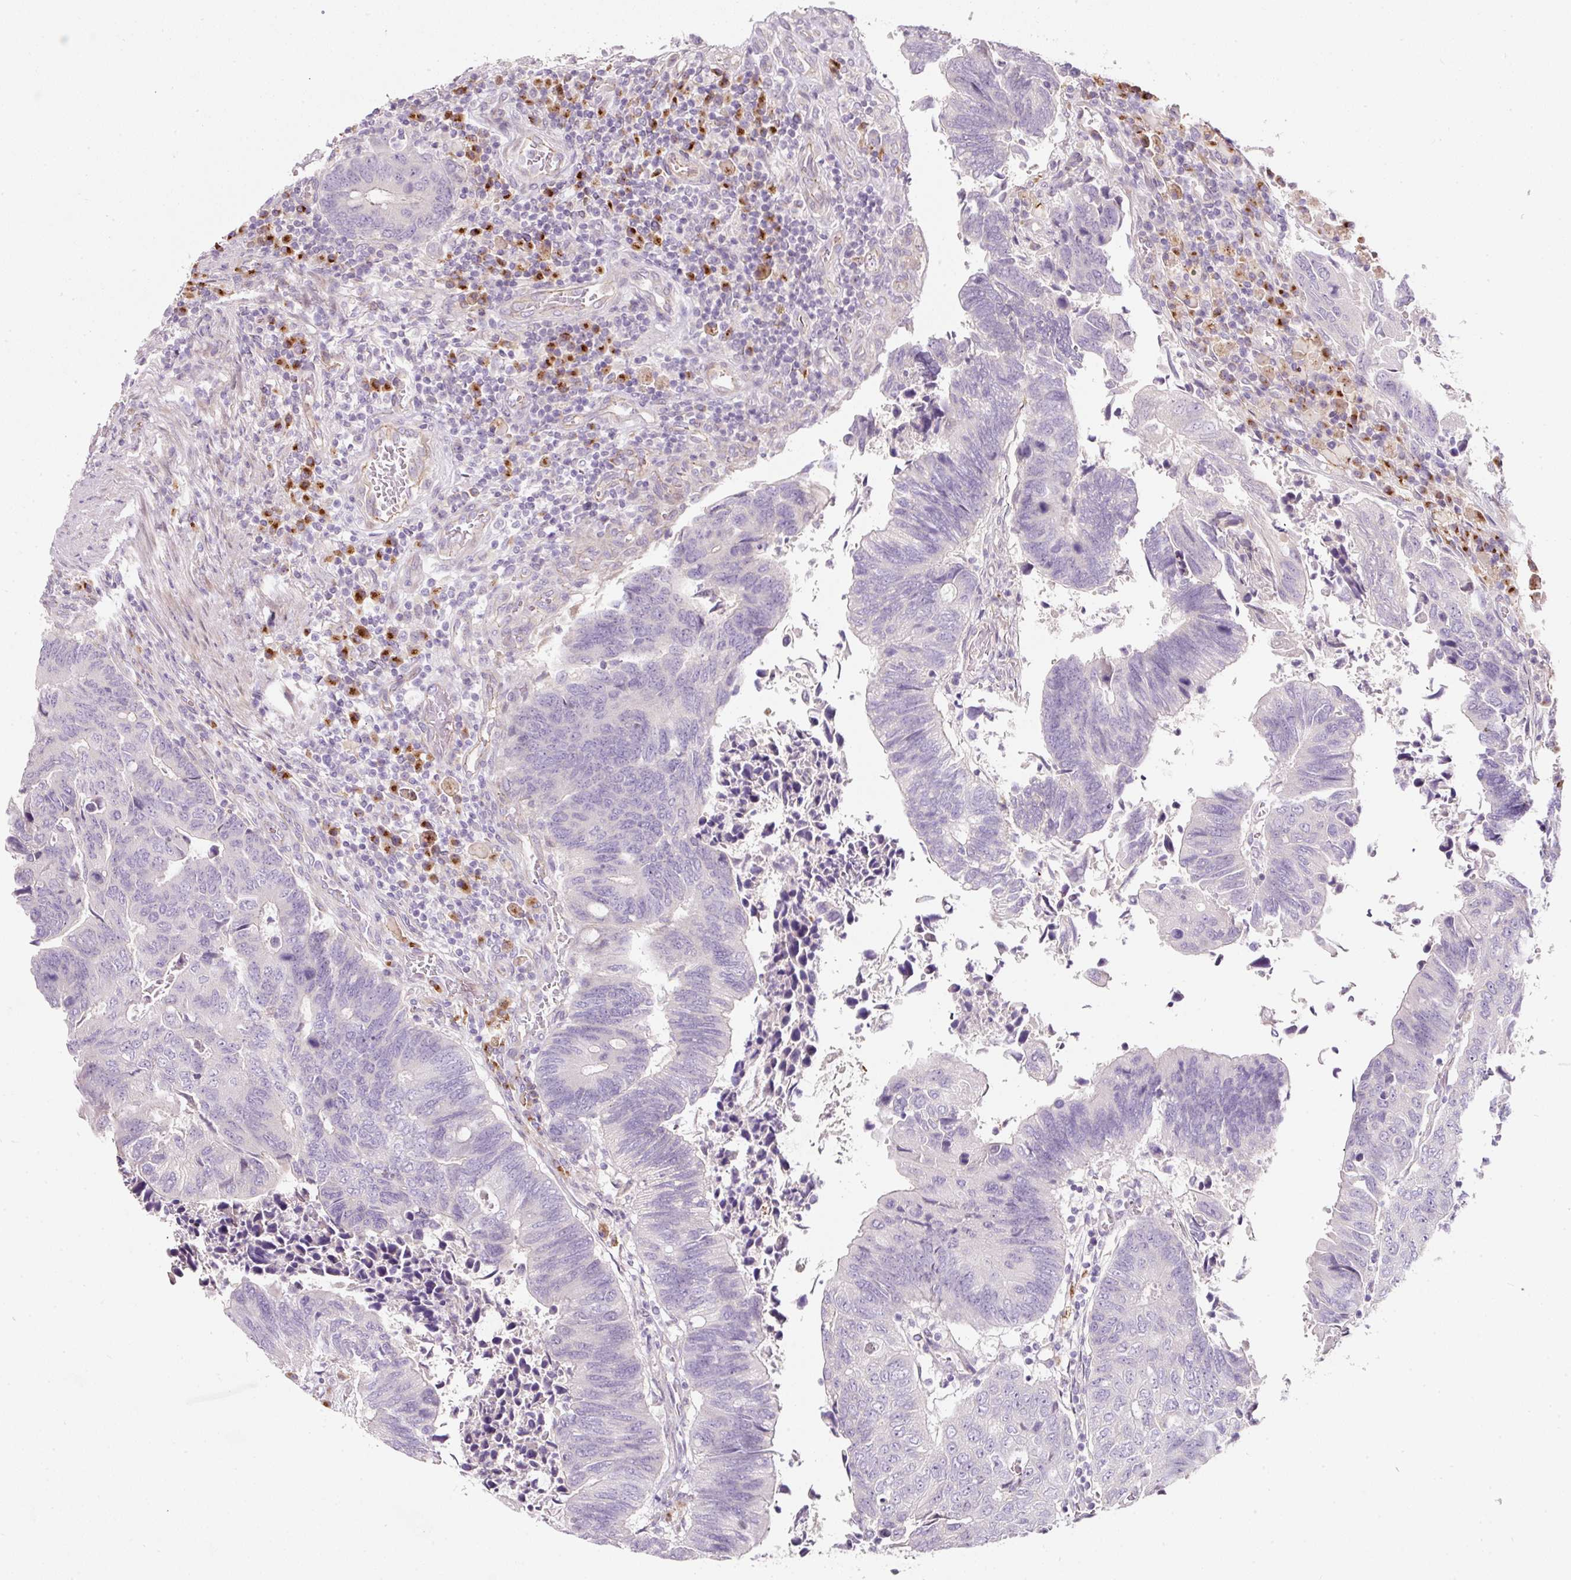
{"staining": {"intensity": "negative", "quantity": "none", "location": "none"}, "tissue": "colorectal cancer", "cell_type": "Tumor cells", "image_type": "cancer", "snomed": [{"axis": "morphology", "description": "Adenocarcinoma, NOS"}, {"axis": "topography", "description": "Colon"}], "caption": "The histopathology image demonstrates no staining of tumor cells in colorectal adenocarcinoma.", "gene": "NBPF11", "patient": {"sex": "male", "age": 87}}